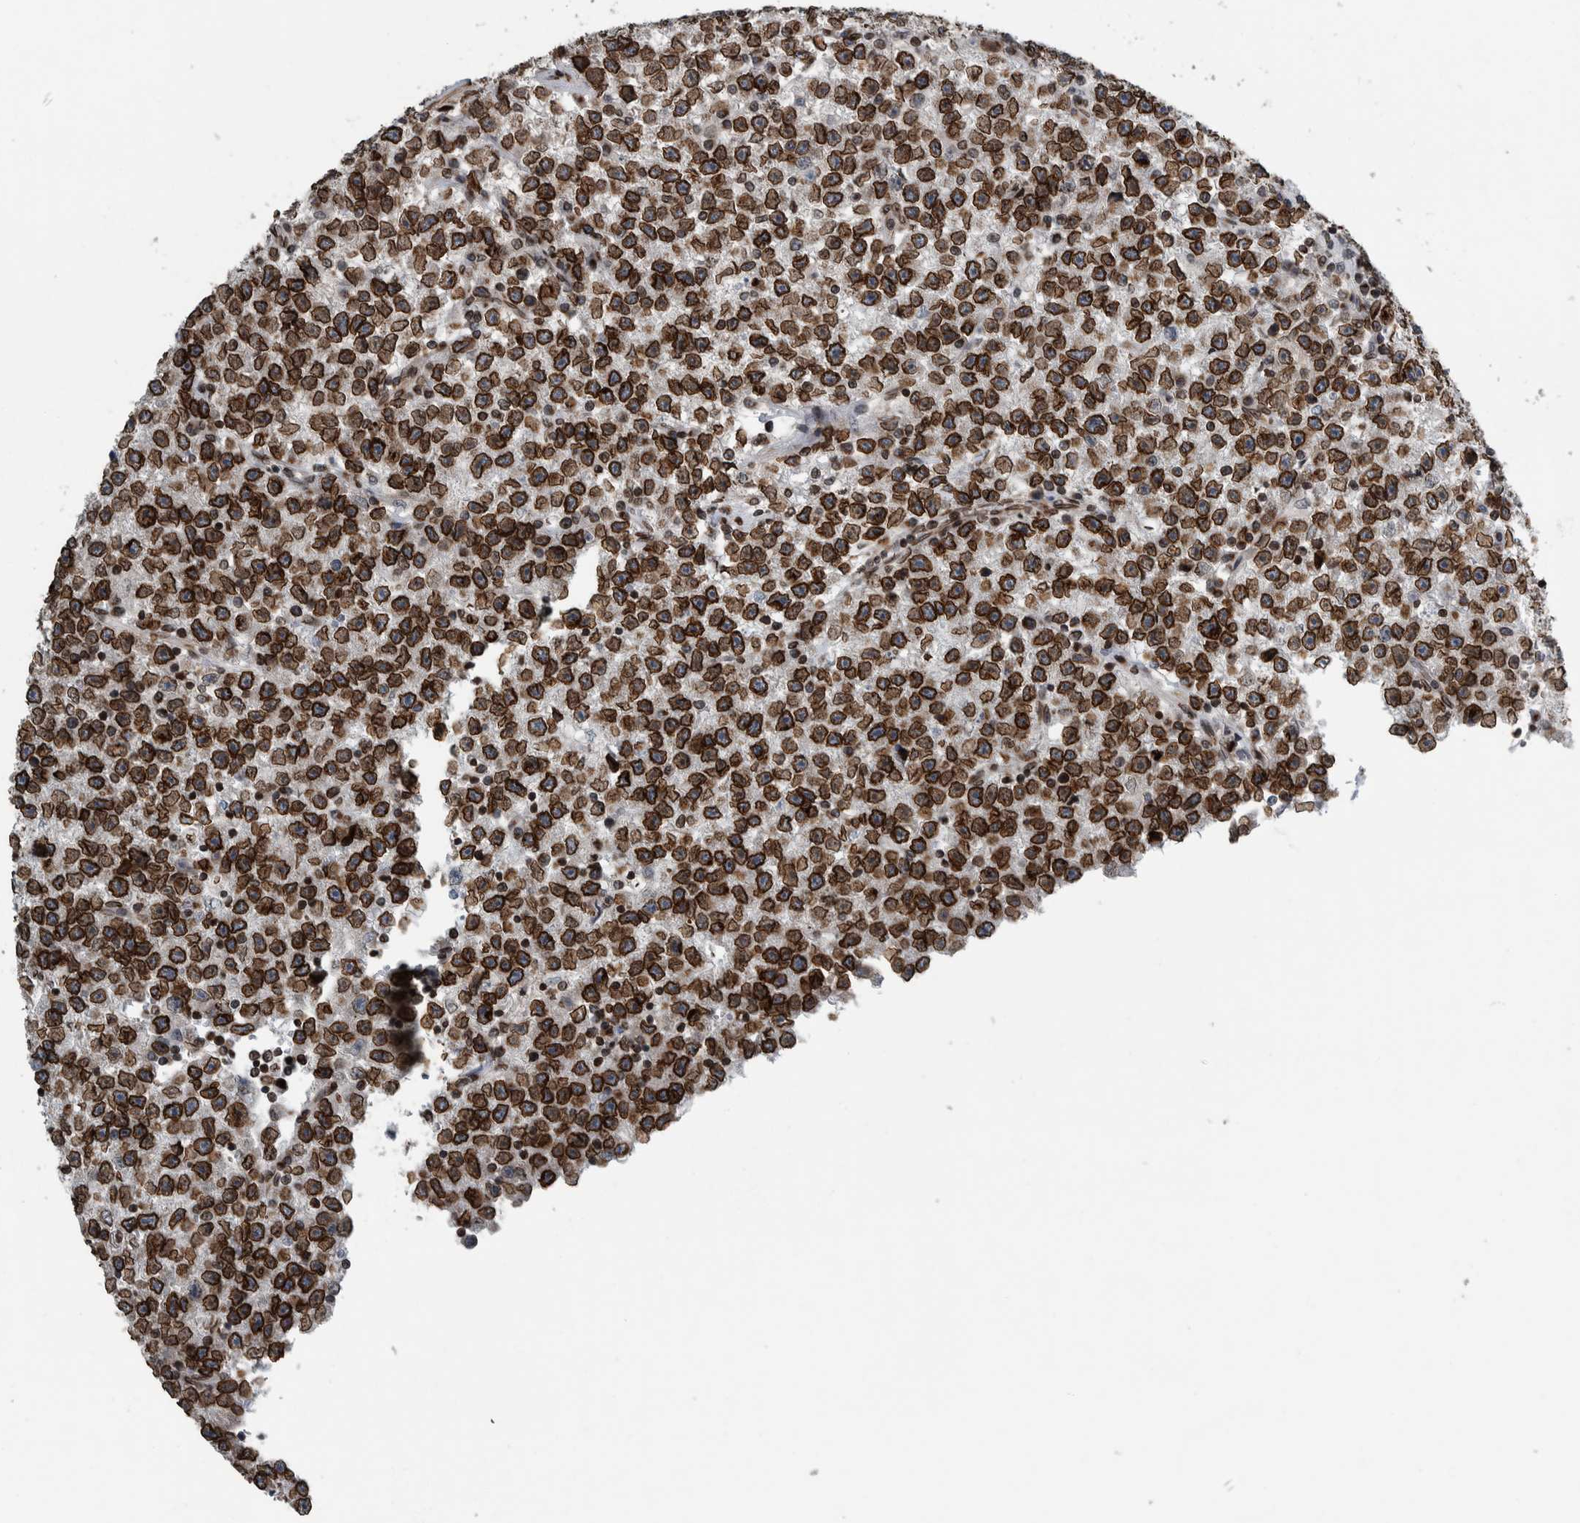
{"staining": {"intensity": "strong", "quantity": ">75%", "location": "cytoplasmic/membranous,nuclear"}, "tissue": "testis cancer", "cell_type": "Tumor cells", "image_type": "cancer", "snomed": [{"axis": "morphology", "description": "Seminoma, NOS"}, {"axis": "topography", "description": "Testis"}], "caption": "Protein analysis of testis seminoma tissue displays strong cytoplasmic/membranous and nuclear positivity in approximately >75% of tumor cells.", "gene": "FAM135B", "patient": {"sex": "male", "age": 22}}